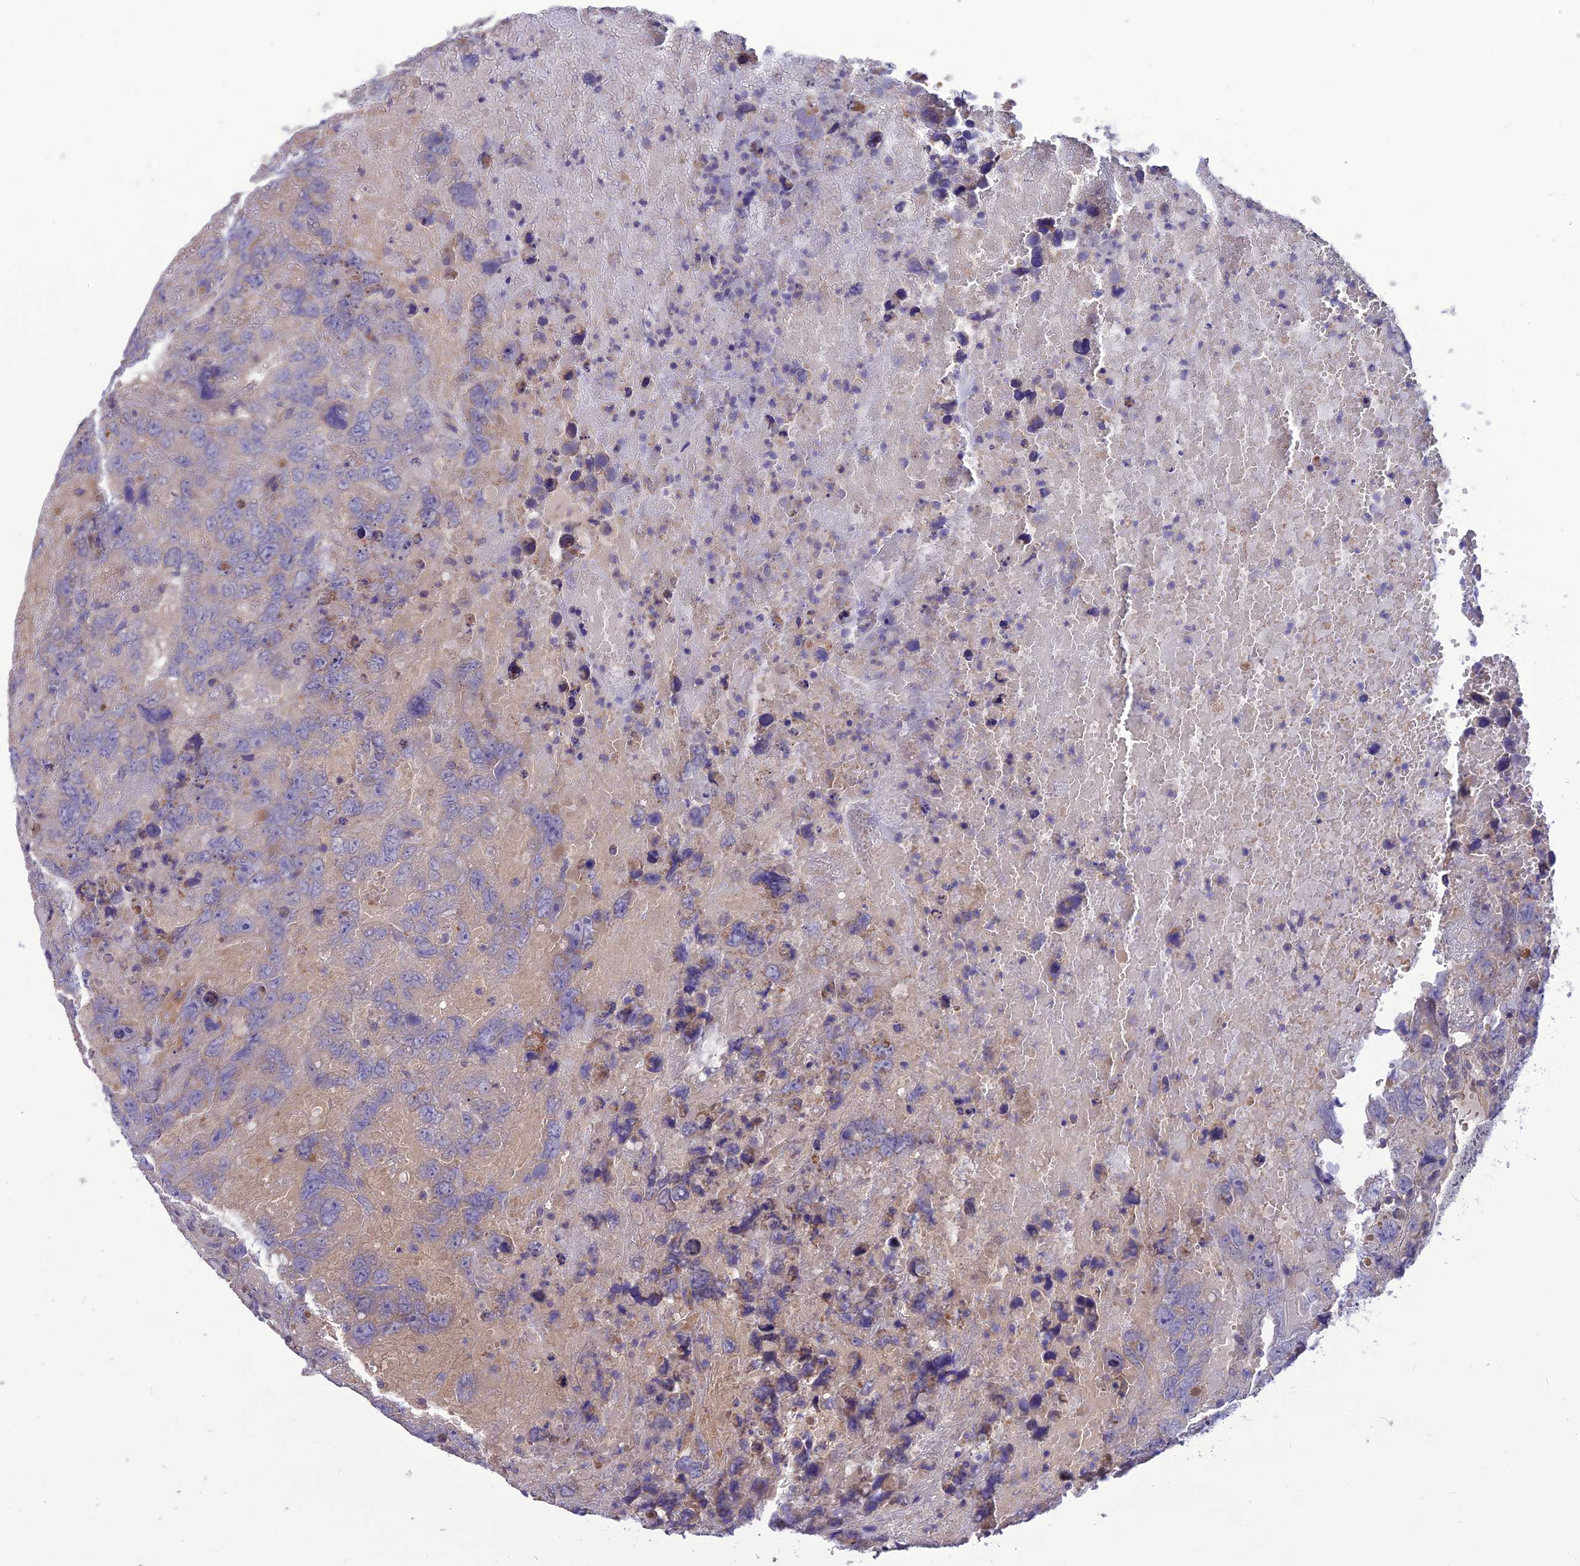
{"staining": {"intensity": "negative", "quantity": "none", "location": "none"}, "tissue": "testis cancer", "cell_type": "Tumor cells", "image_type": "cancer", "snomed": [{"axis": "morphology", "description": "Carcinoma, Embryonal, NOS"}, {"axis": "topography", "description": "Testis"}], "caption": "Immunohistochemical staining of testis cancer (embryonal carcinoma) demonstrates no significant staining in tumor cells. (Stains: DAB immunohistochemistry with hematoxylin counter stain, Microscopy: brightfield microscopy at high magnification).", "gene": "PSMF1", "patient": {"sex": "male", "age": 45}}